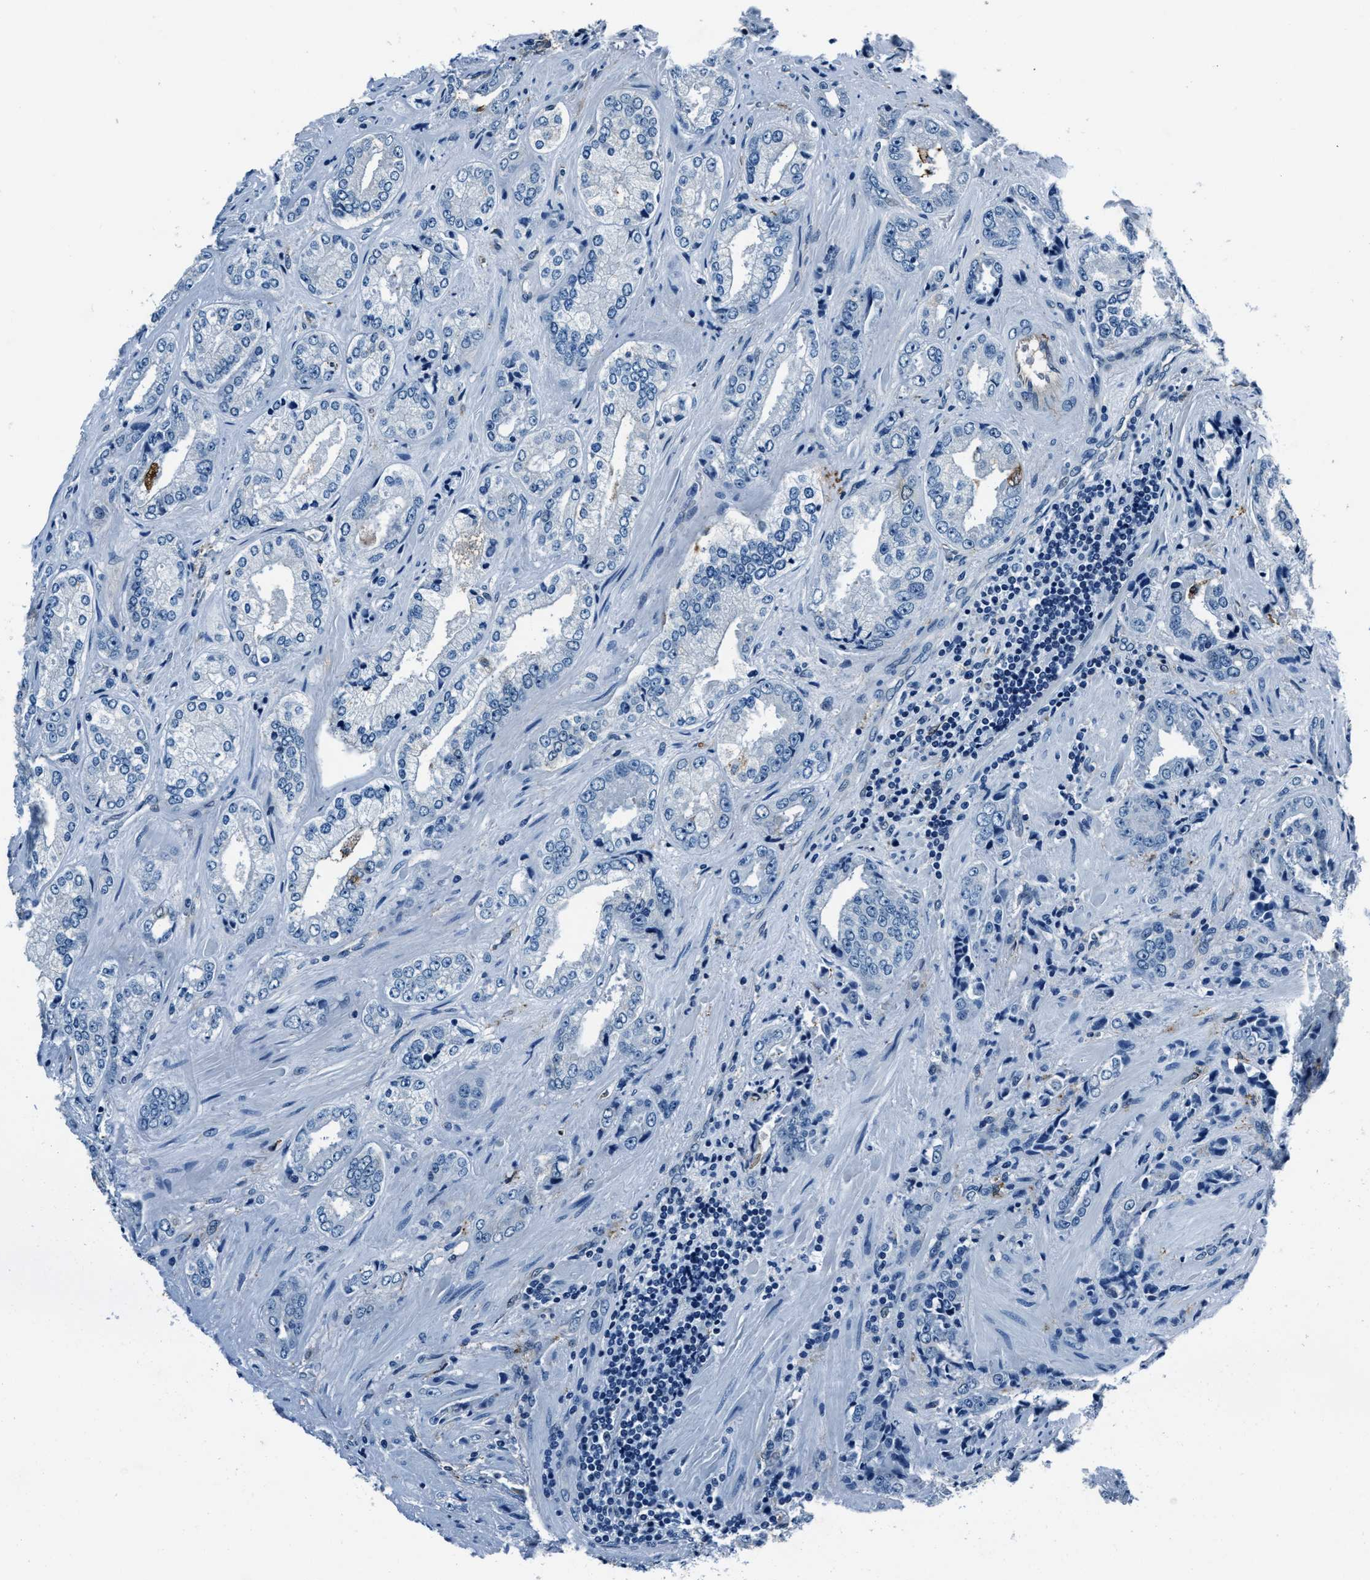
{"staining": {"intensity": "negative", "quantity": "none", "location": "none"}, "tissue": "prostate cancer", "cell_type": "Tumor cells", "image_type": "cancer", "snomed": [{"axis": "morphology", "description": "Adenocarcinoma, High grade"}, {"axis": "topography", "description": "Prostate"}], "caption": "Prostate cancer (adenocarcinoma (high-grade)) was stained to show a protein in brown. There is no significant positivity in tumor cells.", "gene": "PTPDC1", "patient": {"sex": "male", "age": 61}}